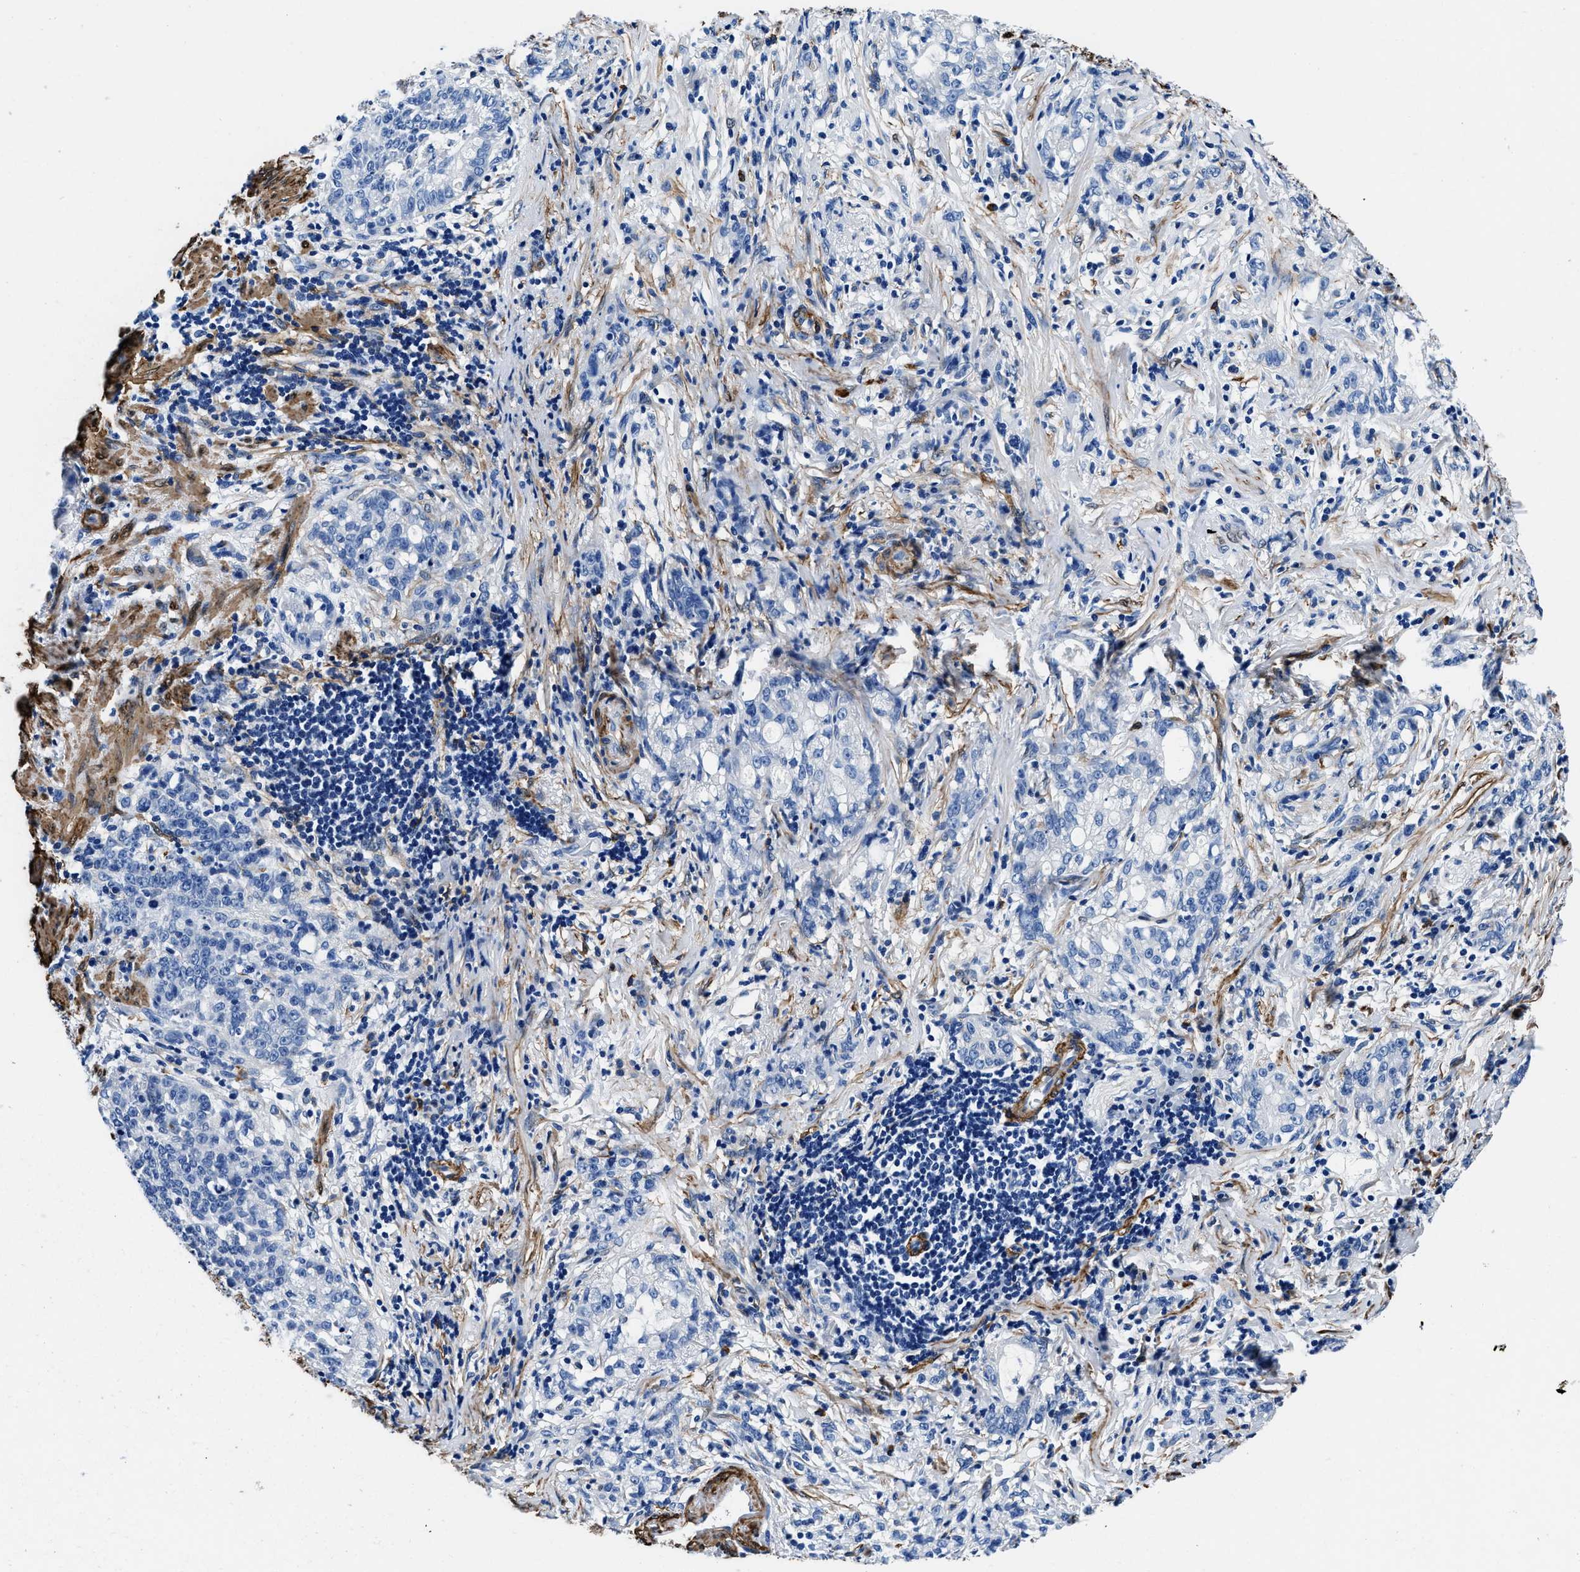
{"staining": {"intensity": "negative", "quantity": "none", "location": "none"}, "tissue": "stomach cancer", "cell_type": "Tumor cells", "image_type": "cancer", "snomed": [{"axis": "morphology", "description": "Adenocarcinoma, NOS"}, {"axis": "topography", "description": "Stomach, lower"}], "caption": "High power microscopy histopathology image of an IHC photomicrograph of stomach cancer (adenocarcinoma), revealing no significant positivity in tumor cells. Brightfield microscopy of immunohistochemistry stained with DAB (brown) and hematoxylin (blue), captured at high magnification.", "gene": "TEX261", "patient": {"sex": "male", "age": 88}}